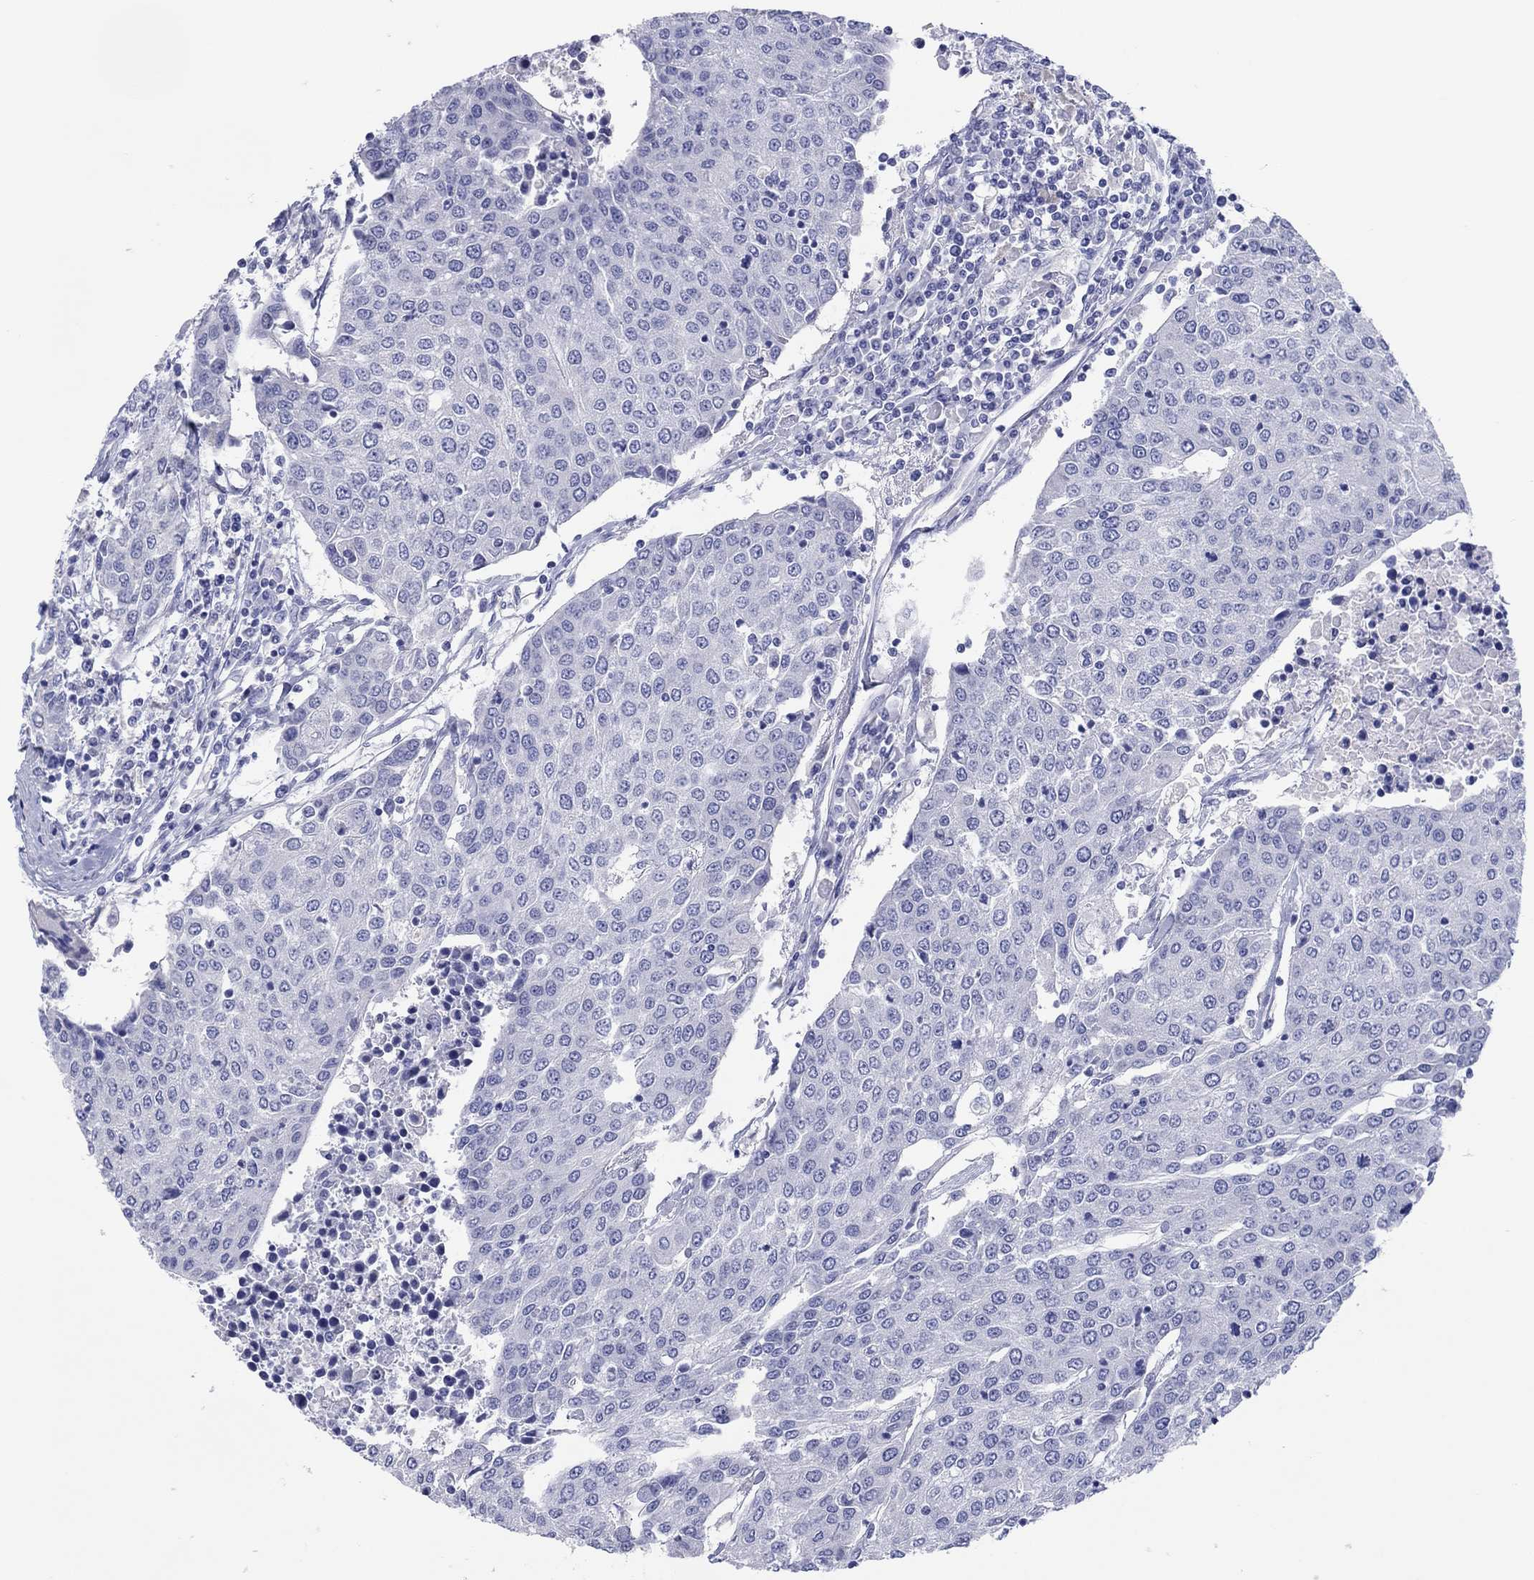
{"staining": {"intensity": "negative", "quantity": "none", "location": "none"}, "tissue": "urothelial cancer", "cell_type": "Tumor cells", "image_type": "cancer", "snomed": [{"axis": "morphology", "description": "Urothelial carcinoma, High grade"}, {"axis": "topography", "description": "Urinary bladder"}], "caption": "Image shows no protein positivity in tumor cells of urothelial cancer tissue. (DAB (3,3'-diaminobenzidine) immunohistochemistry (IHC) visualized using brightfield microscopy, high magnification).", "gene": "ERICH3", "patient": {"sex": "female", "age": 85}}